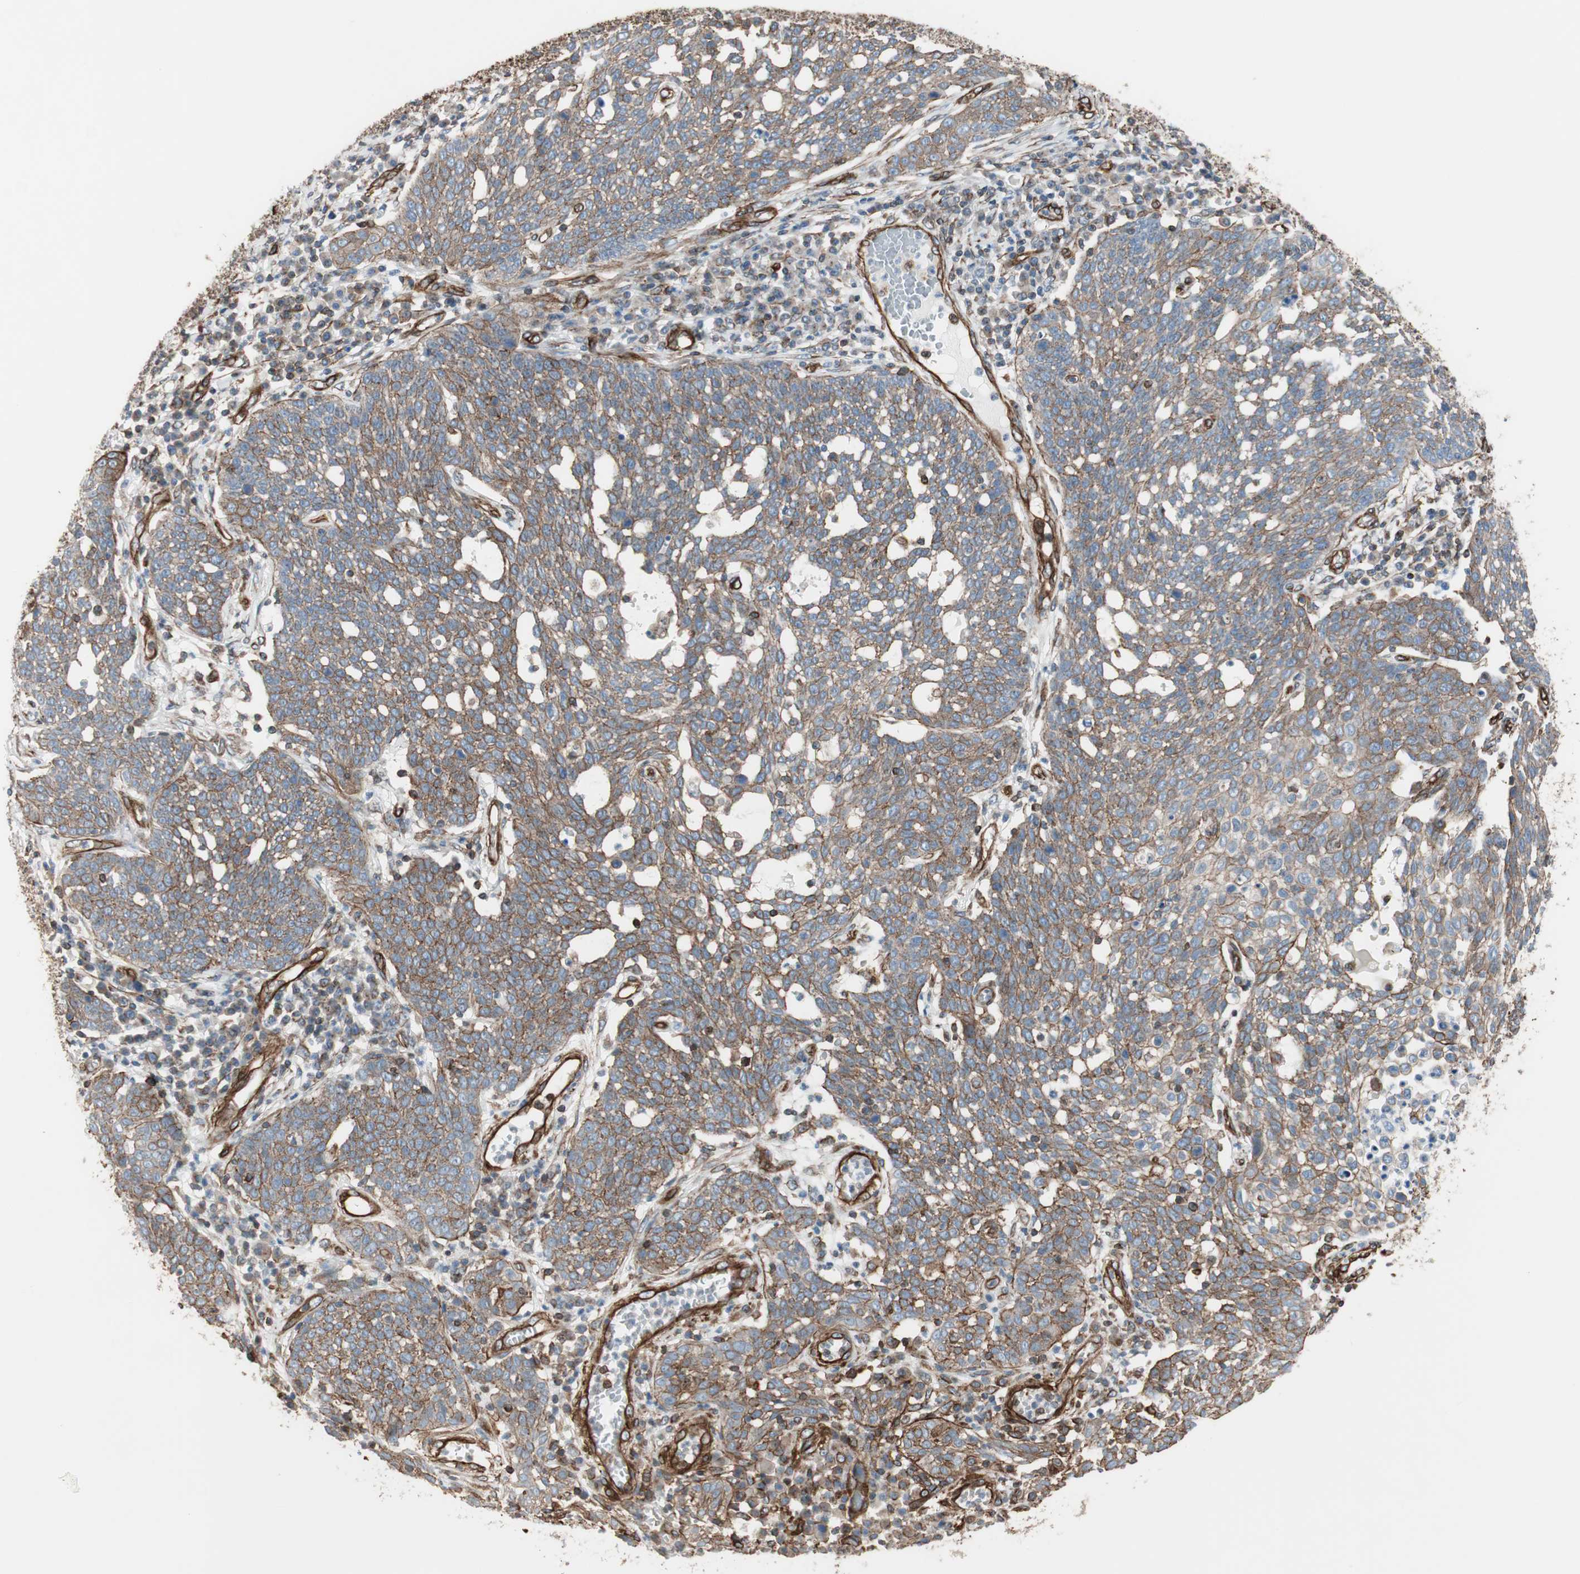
{"staining": {"intensity": "moderate", "quantity": ">75%", "location": "cytoplasmic/membranous"}, "tissue": "cervical cancer", "cell_type": "Tumor cells", "image_type": "cancer", "snomed": [{"axis": "morphology", "description": "Squamous cell carcinoma, NOS"}, {"axis": "topography", "description": "Cervix"}], "caption": "The photomicrograph displays immunohistochemical staining of cervical cancer. There is moderate cytoplasmic/membranous positivity is identified in about >75% of tumor cells.", "gene": "TCTA", "patient": {"sex": "female", "age": 34}}